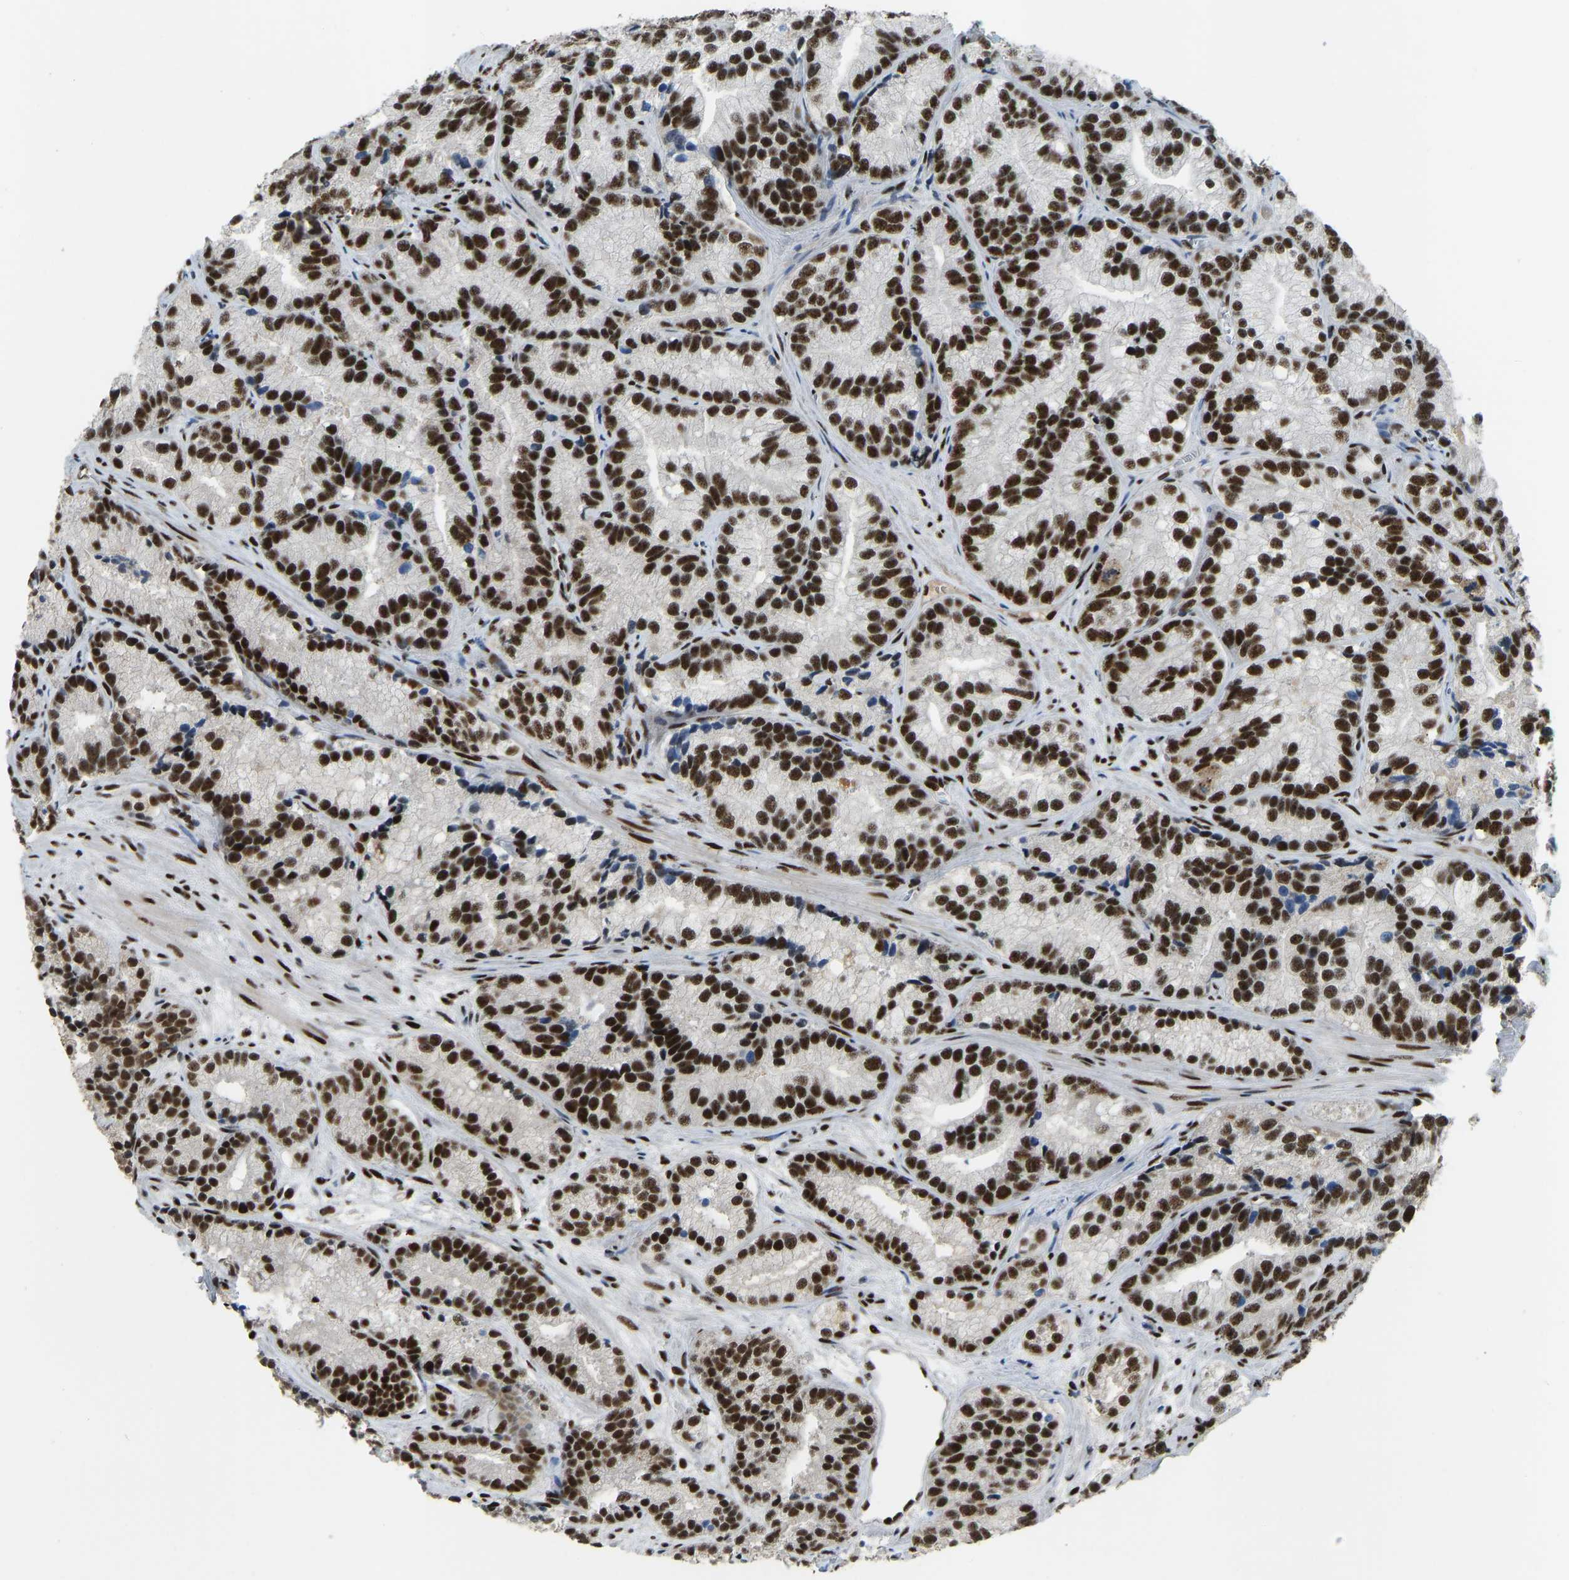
{"staining": {"intensity": "strong", "quantity": ">75%", "location": "nuclear"}, "tissue": "prostate cancer", "cell_type": "Tumor cells", "image_type": "cancer", "snomed": [{"axis": "morphology", "description": "Adenocarcinoma, Low grade"}, {"axis": "topography", "description": "Prostate"}], "caption": "There is high levels of strong nuclear positivity in tumor cells of prostate cancer, as demonstrated by immunohistochemical staining (brown color).", "gene": "FOXK1", "patient": {"sex": "male", "age": 89}}